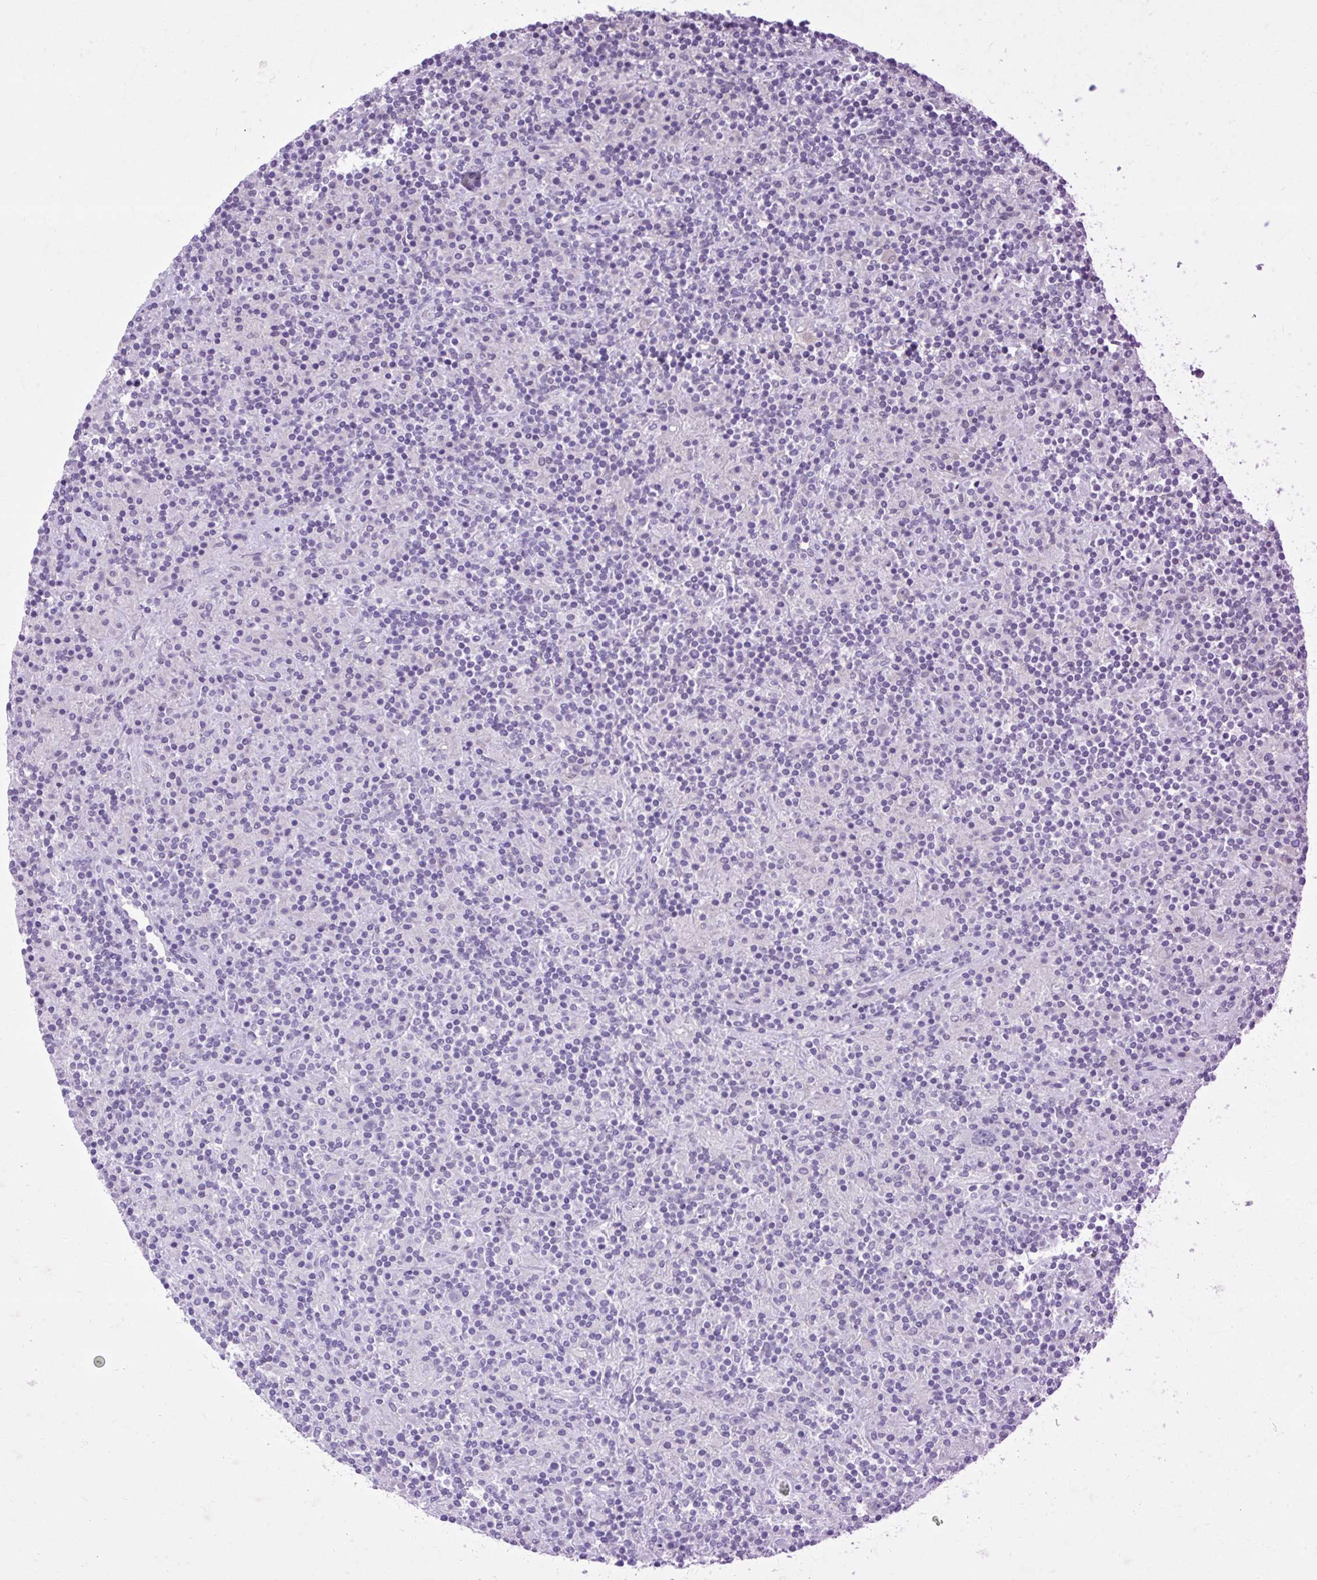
{"staining": {"intensity": "negative", "quantity": "none", "location": "none"}, "tissue": "lymphoma", "cell_type": "Tumor cells", "image_type": "cancer", "snomed": [{"axis": "morphology", "description": "Hodgkin's disease, NOS"}, {"axis": "topography", "description": "Lymph node"}], "caption": "There is no significant expression in tumor cells of Hodgkin's disease.", "gene": "FAM153A", "patient": {"sex": "male", "age": 70}}